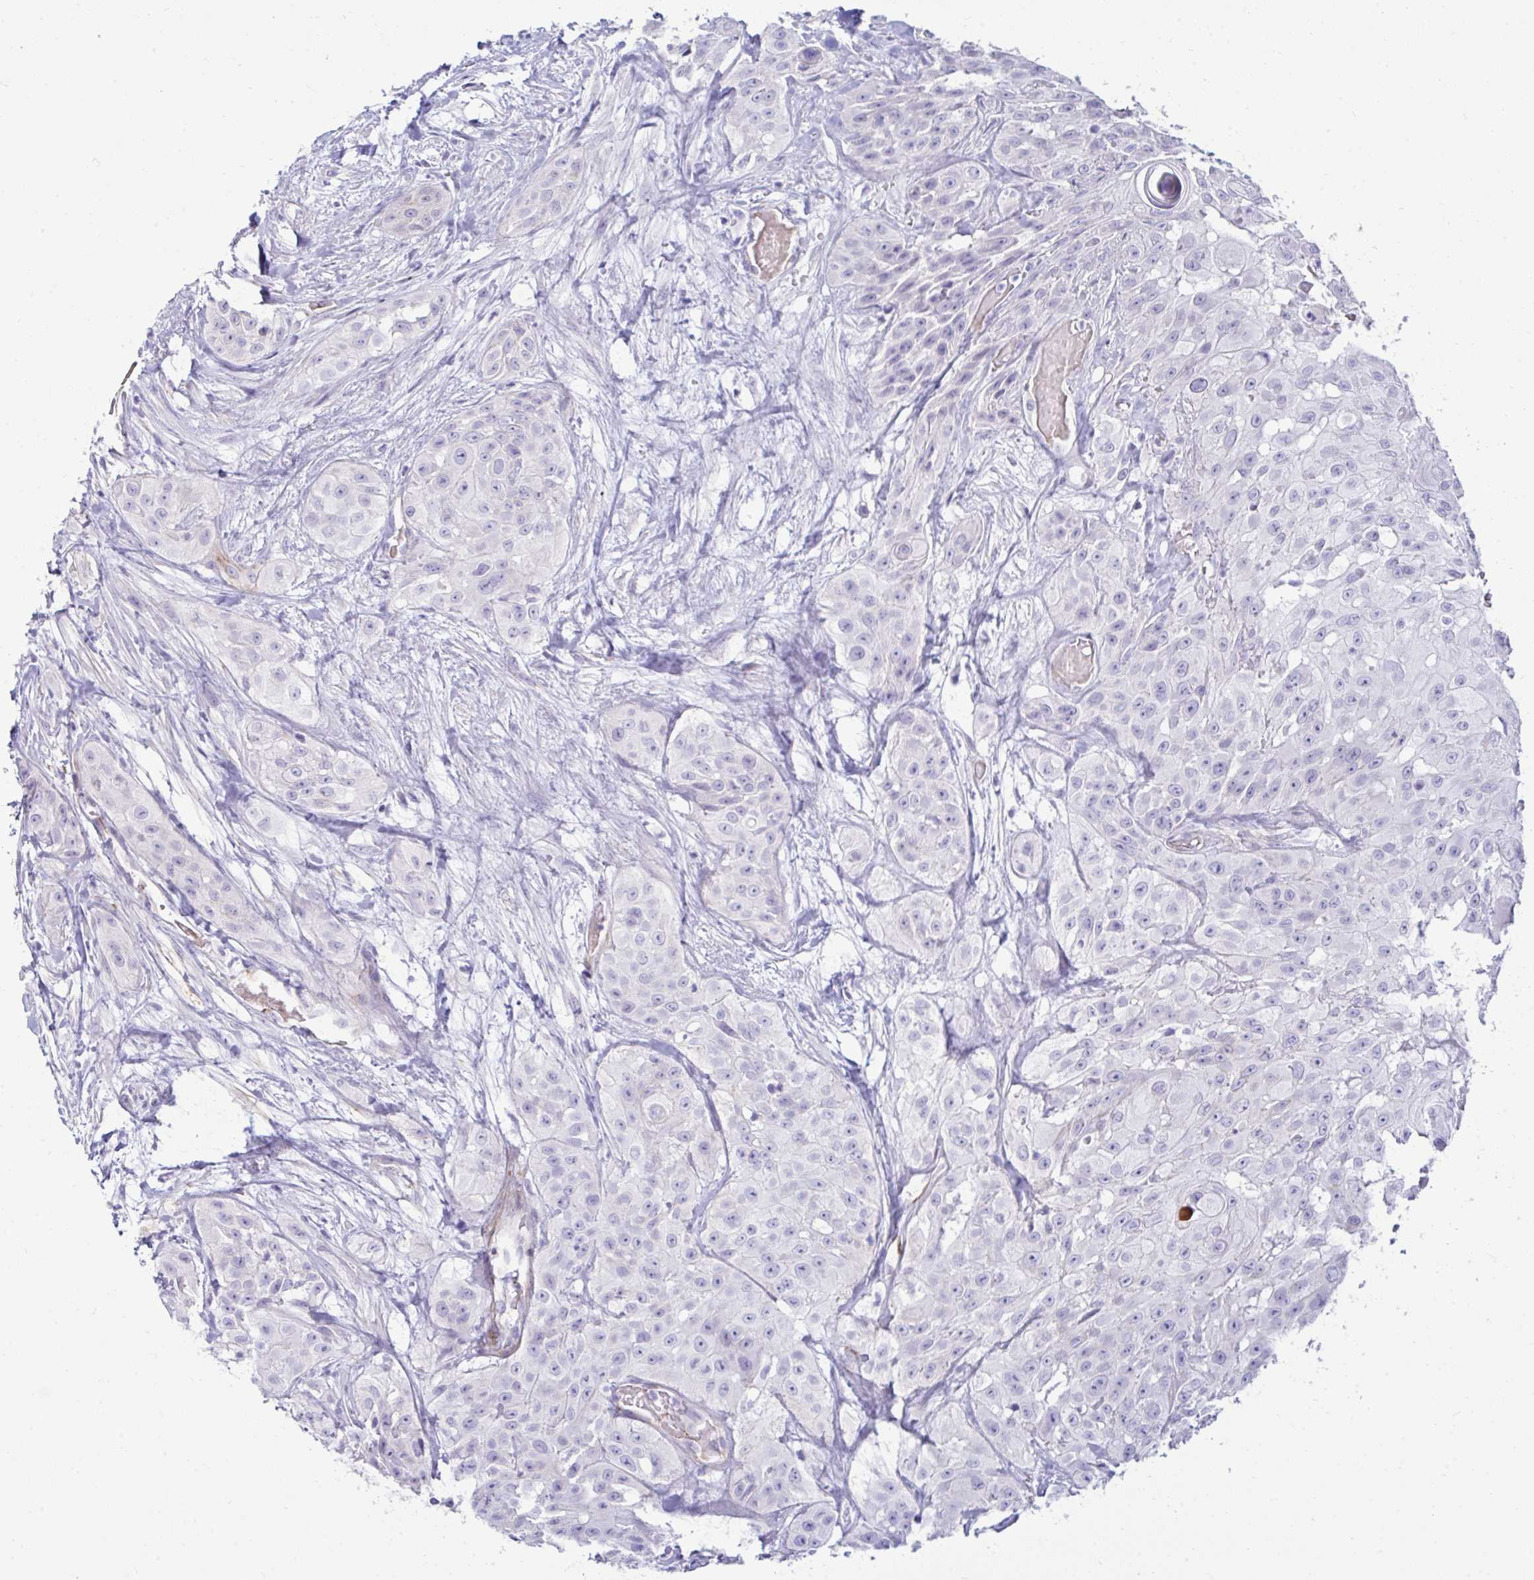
{"staining": {"intensity": "negative", "quantity": "none", "location": "none"}, "tissue": "head and neck cancer", "cell_type": "Tumor cells", "image_type": "cancer", "snomed": [{"axis": "morphology", "description": "Squamous cell carcinoma, NOS"}, {"axis": "topography", "description": "Head-Neck"}], "caption": "DAB immunohistochemical staining of human head and neck cancer displays no significant positivity in tumor cells. The staining was performed using DAB (3,3'-diaminobenzidine) to visualize the protein expression in brown, while the nuclei were stained in blue with hematoxylin (Magnification: 20x).", "gene": "UBL3", "patient": {"sex": "male", "age": 83}}